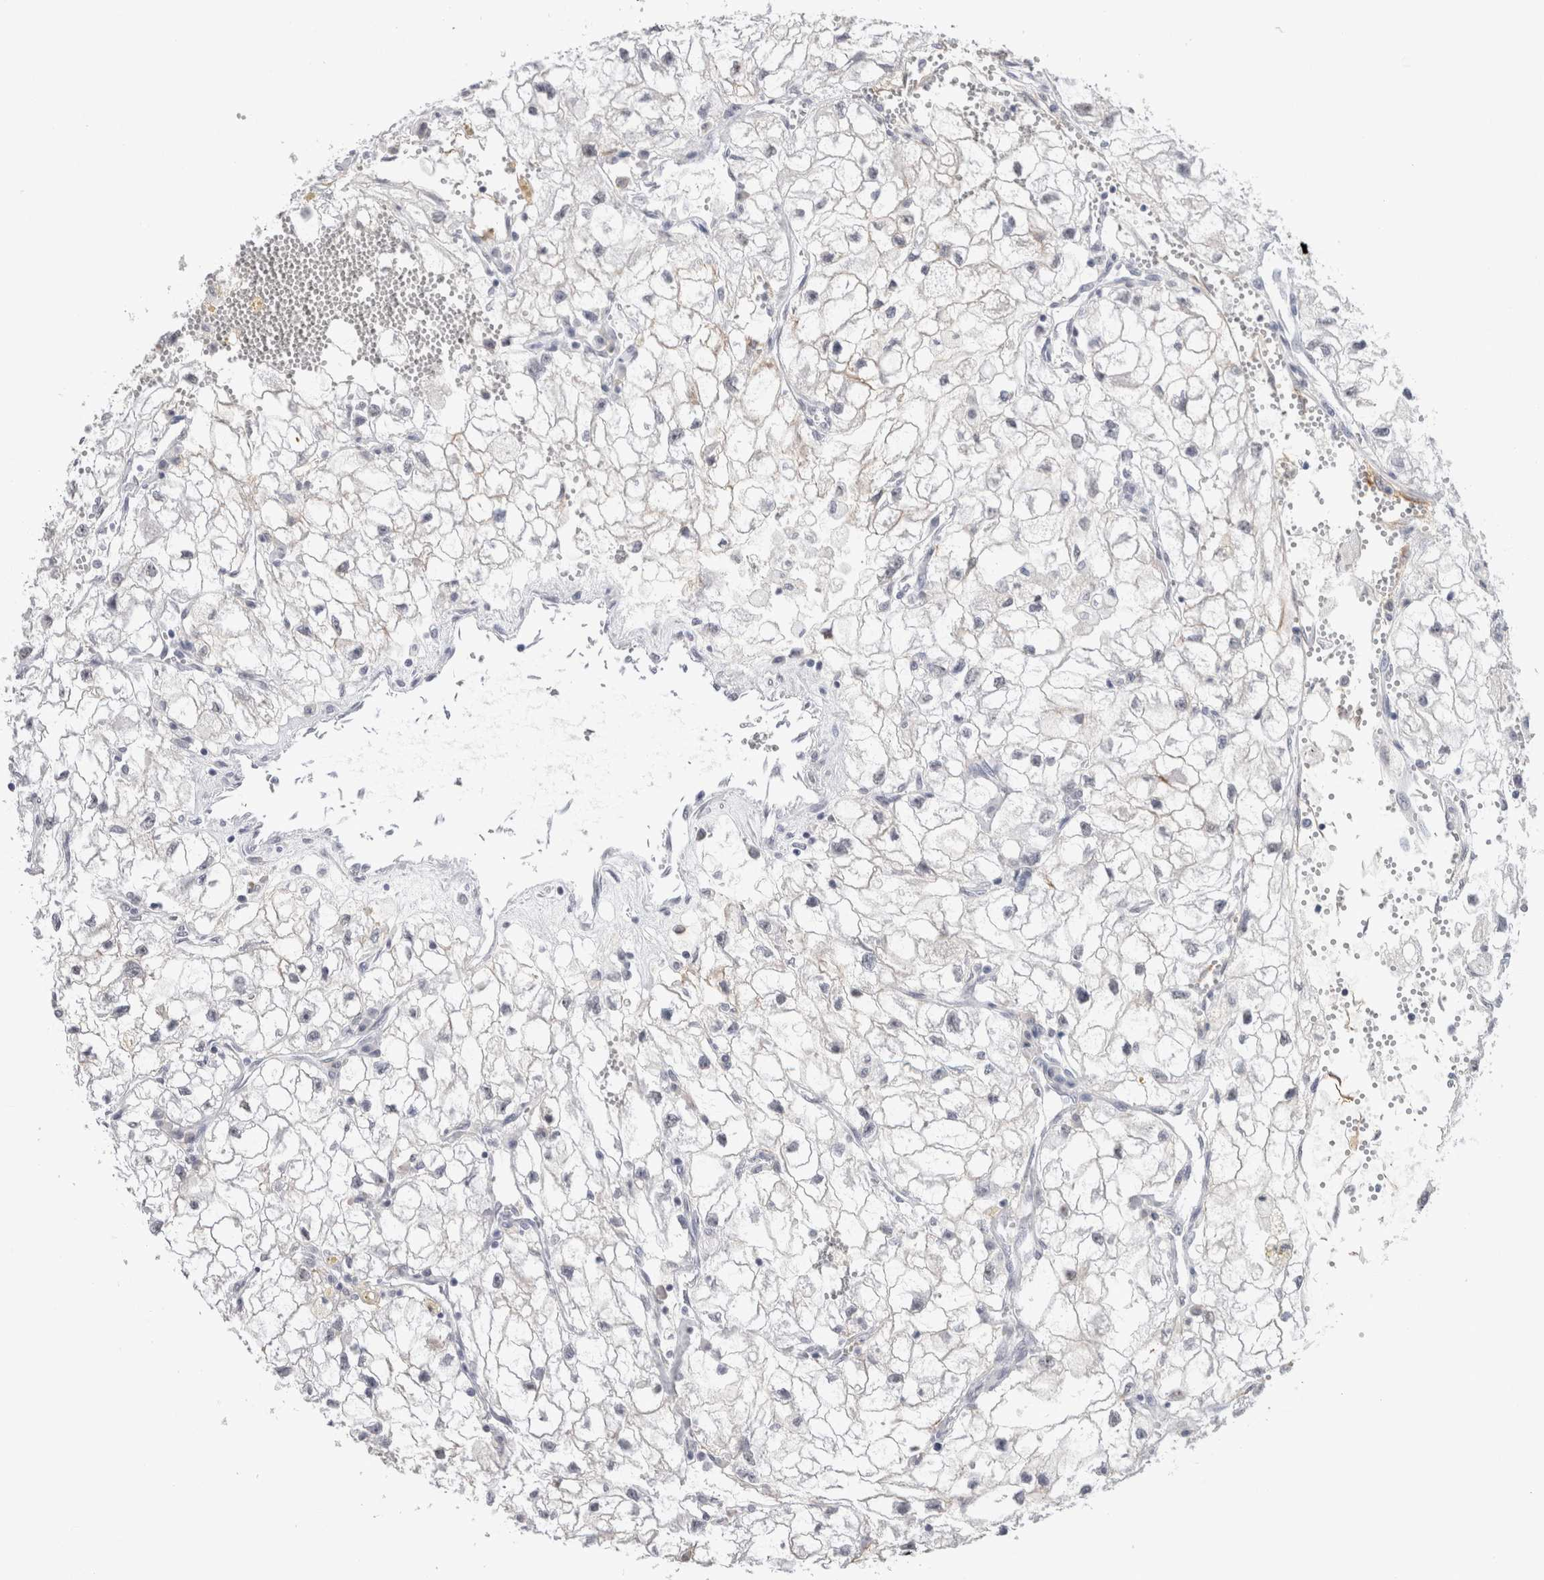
{"staining": {"intensity": "negative", "quantity": "none", "location": "none"}, "tissue": "renal cancer", "cell_type": "Tumor cells", "image_type": "cancer", "snomed": [{"axis": "morphology", "description": "Adenocarcinoma, NOS"}, {"axis": "topography", "description": "Kidney"}], "caption": "Photomicrograph shows no significant protein expression in tumor cells of adenocarcinoma (renal).", "gene": "CADM3", "patient": {"sex": "female", "age": 70}}